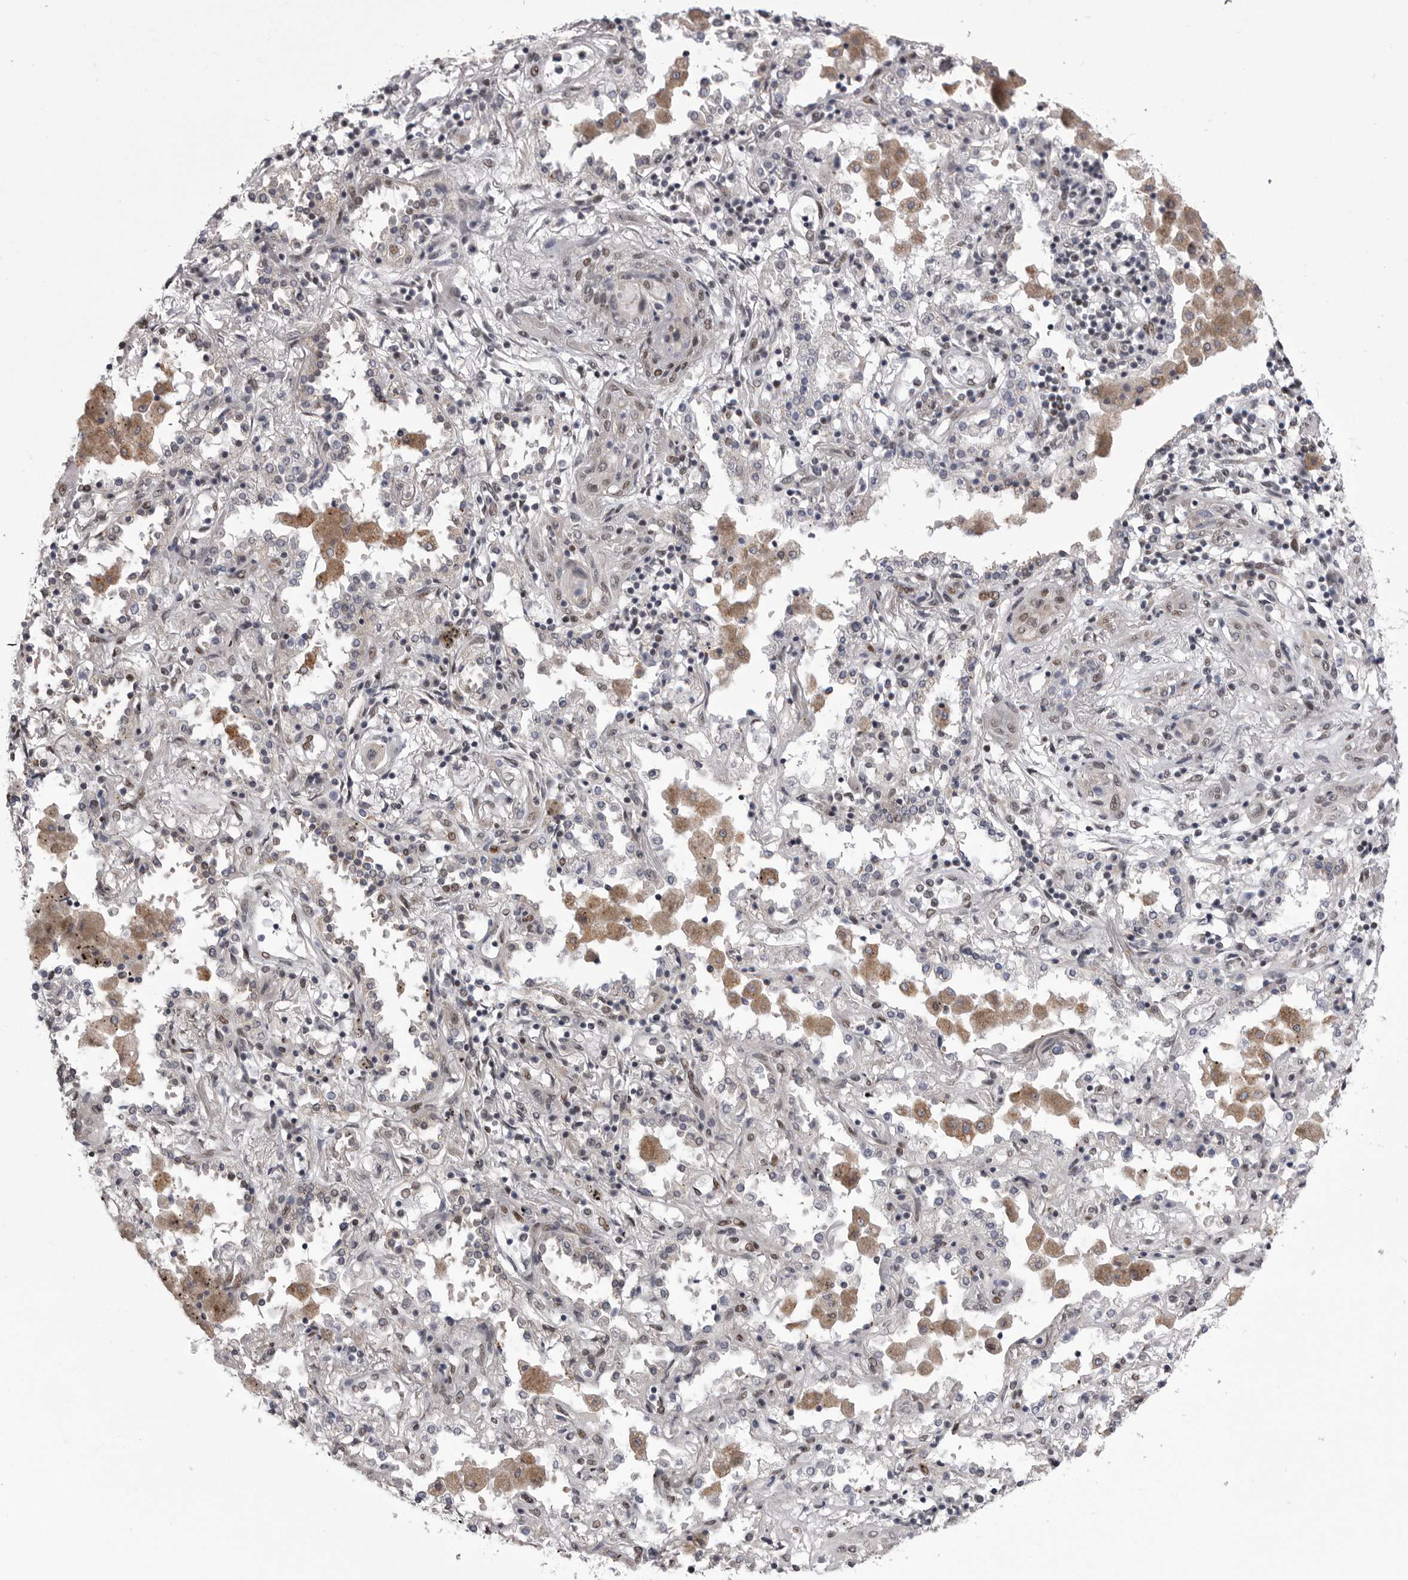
{"staining": {"intensity": "weak", "quantity": ">75%", "location": "nuclear"}, "tissue": "lung cancer", "cell_type": "Tumor cells", "image_type": "cancer", "snomed": [{"axis": "morphology", "description": "Squamous cell carcinoma, NOS"}, {"axis": "topography", "description": "Lung"}], "caption": "This image reveals immunohistochemistry (IHC) staining of human squamous cell carcinoma (lung), with low weak nuclear positivity in approximately >75% of tumor cells.", "gene": "MEPCE", "patient": {"sex": "female", "age": 47}}